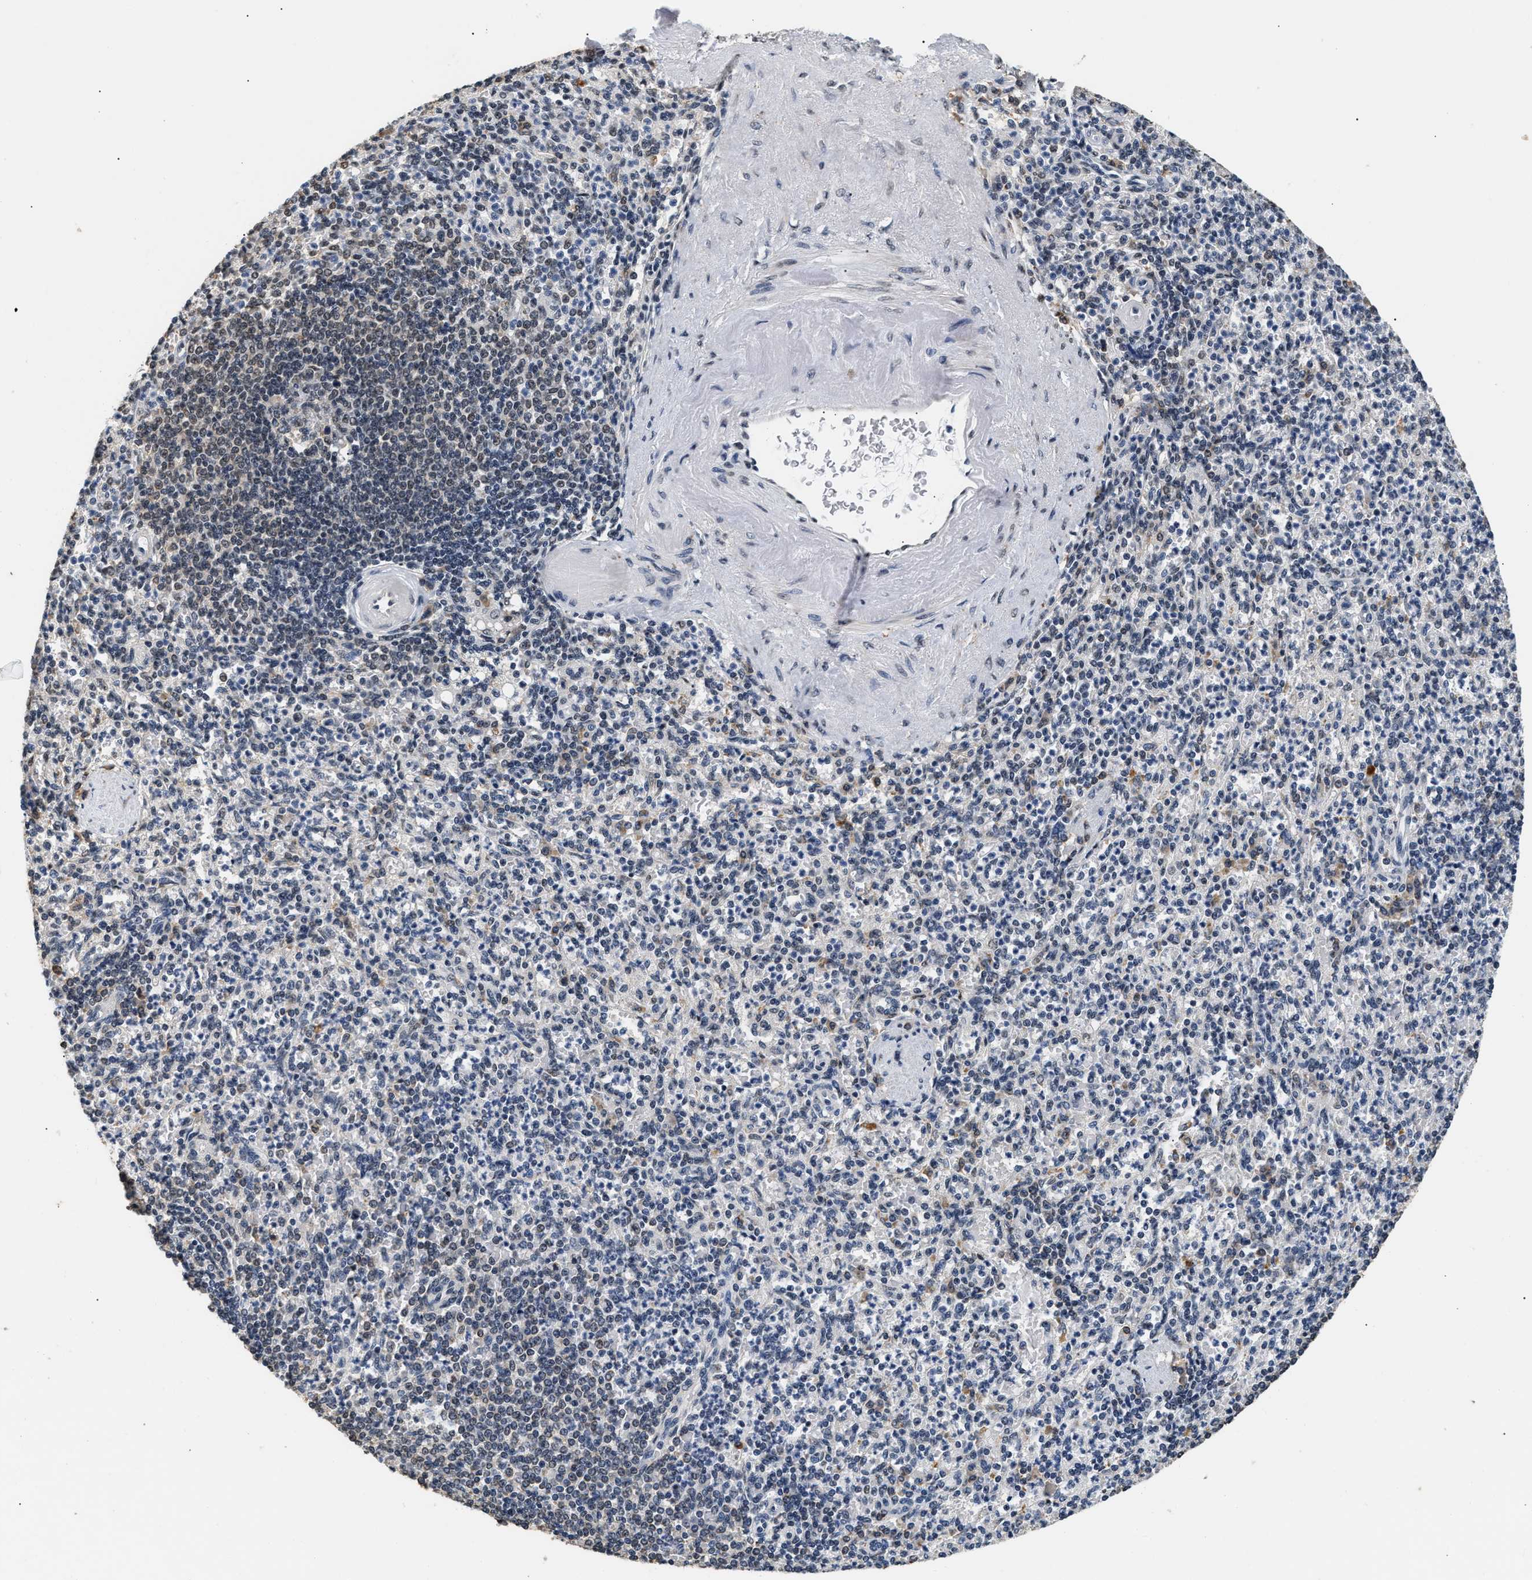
{"staining": {"intensity": "weak", "quantity": "<25%", "location": "nuclear"}, "tissue": "spleen", "cell_type": "Cells in red pulp", "image_type": "normal", "snomed": [{"axis": "morphology", "description": "Normal tissue, NOS"}, {"axis": "topography", "description": "Spleen"}], "caption": "Immunohistochemistry photomicrograph of normal spleen stained for a protein (brown), which demonstrates no expression in cells in red pulp. (Brightfield microscopy of DAB (3,3'-diaminobenzidine) immunohistochemistry (IHC) at high magnification).", "gene": "THOC1", "patient": {"sex": "female", "age": 74}}